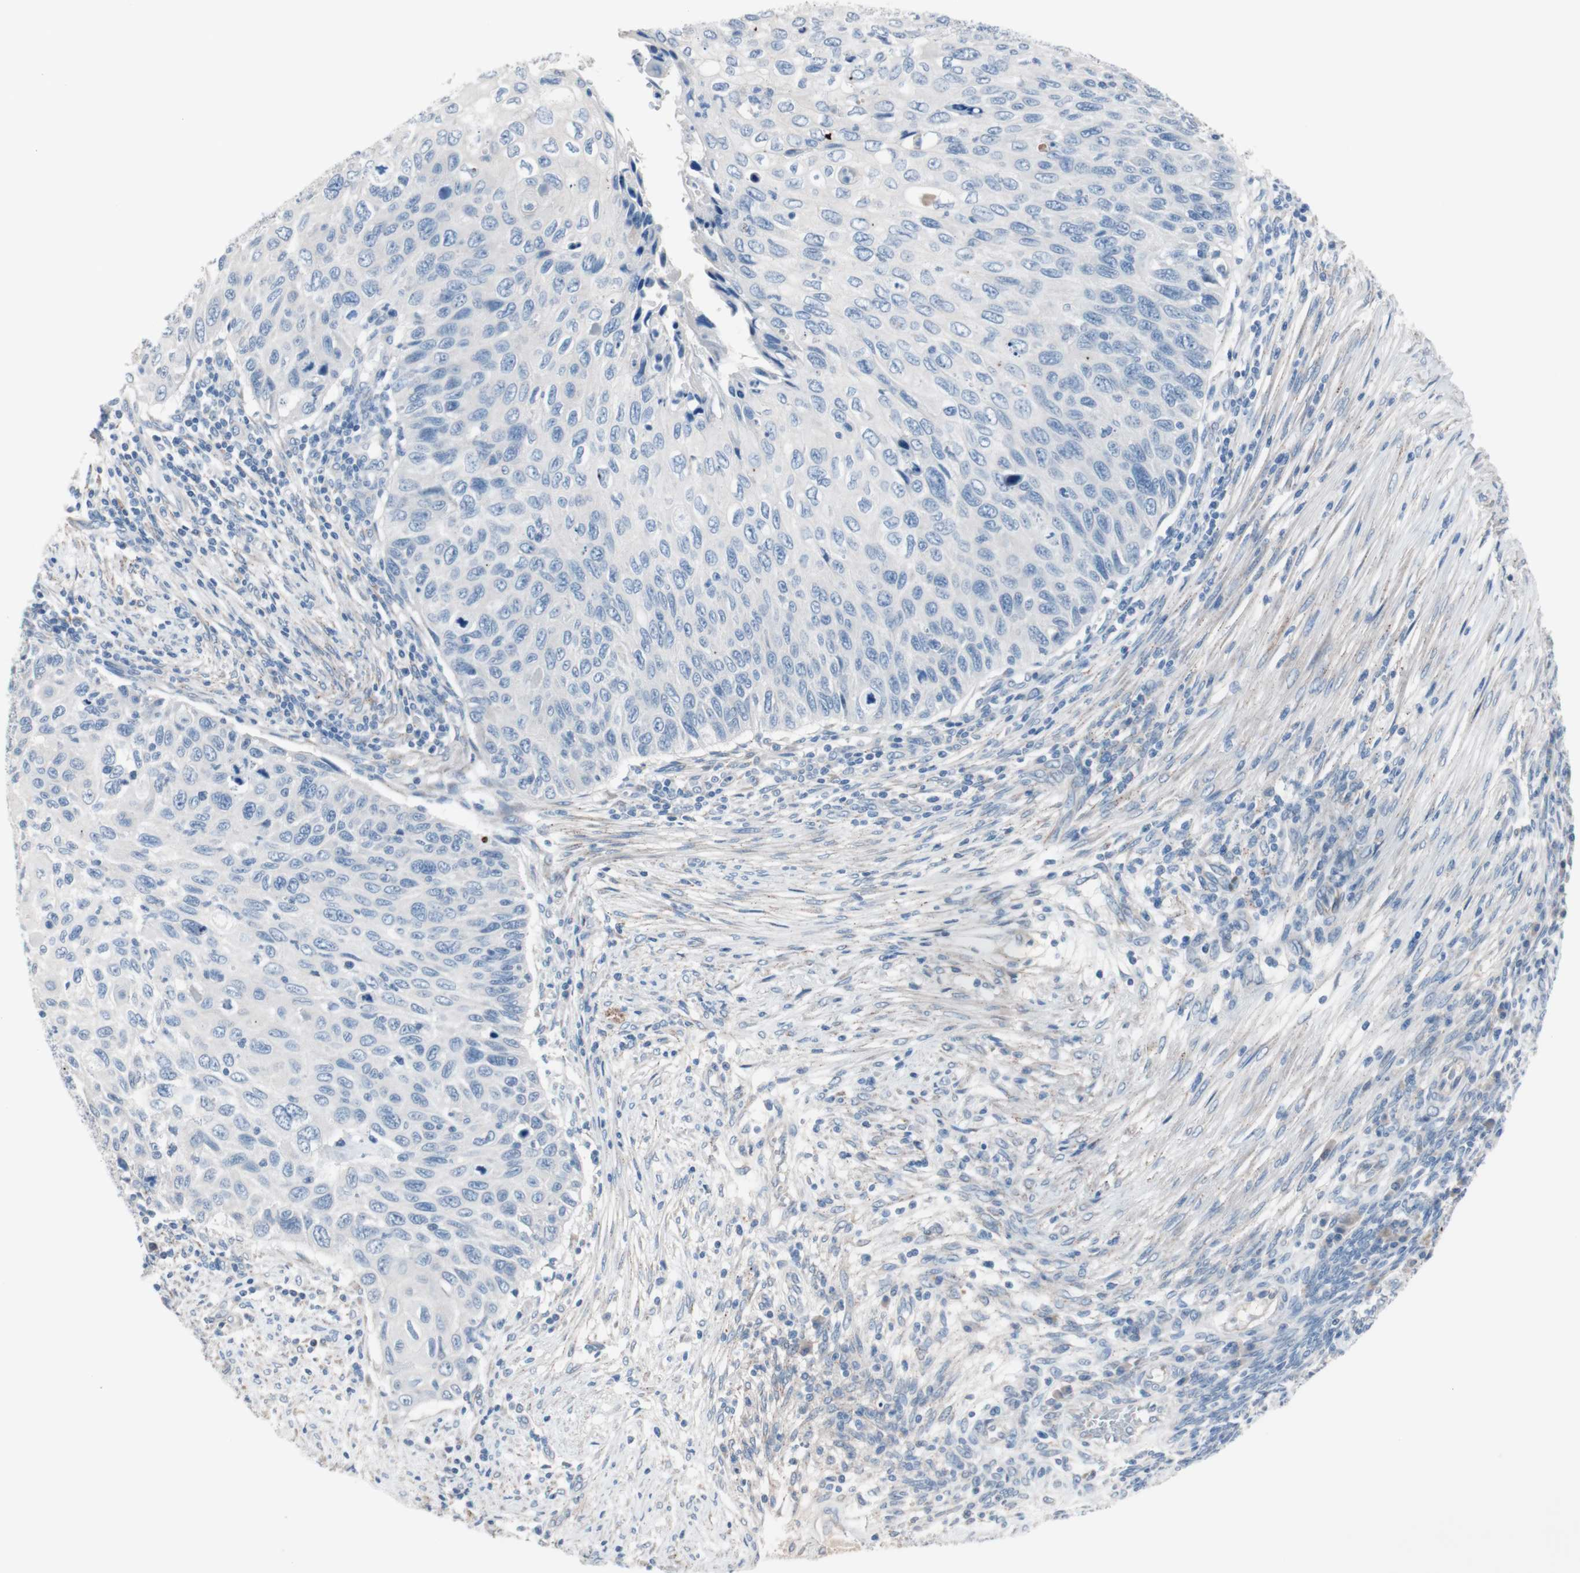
{"staining": {"intensity": "negative", "quantity": "none", "location": "none"}, "tissue": "cervical cancer", "cell_type": "Tumor cells", "image_type": "cancer", "snomed": [{"axis": "morphology", "description": "Squamous cell carcinoma, NOS"}, {"axis": "topography", "description": "Cervix"}], "caption": "Tumor cells are negative for protein expression in human cervical cancer (squamous cell carcinoma).", "gene": "ULBP1", "patient": {"sex": "female", "age": 70}}